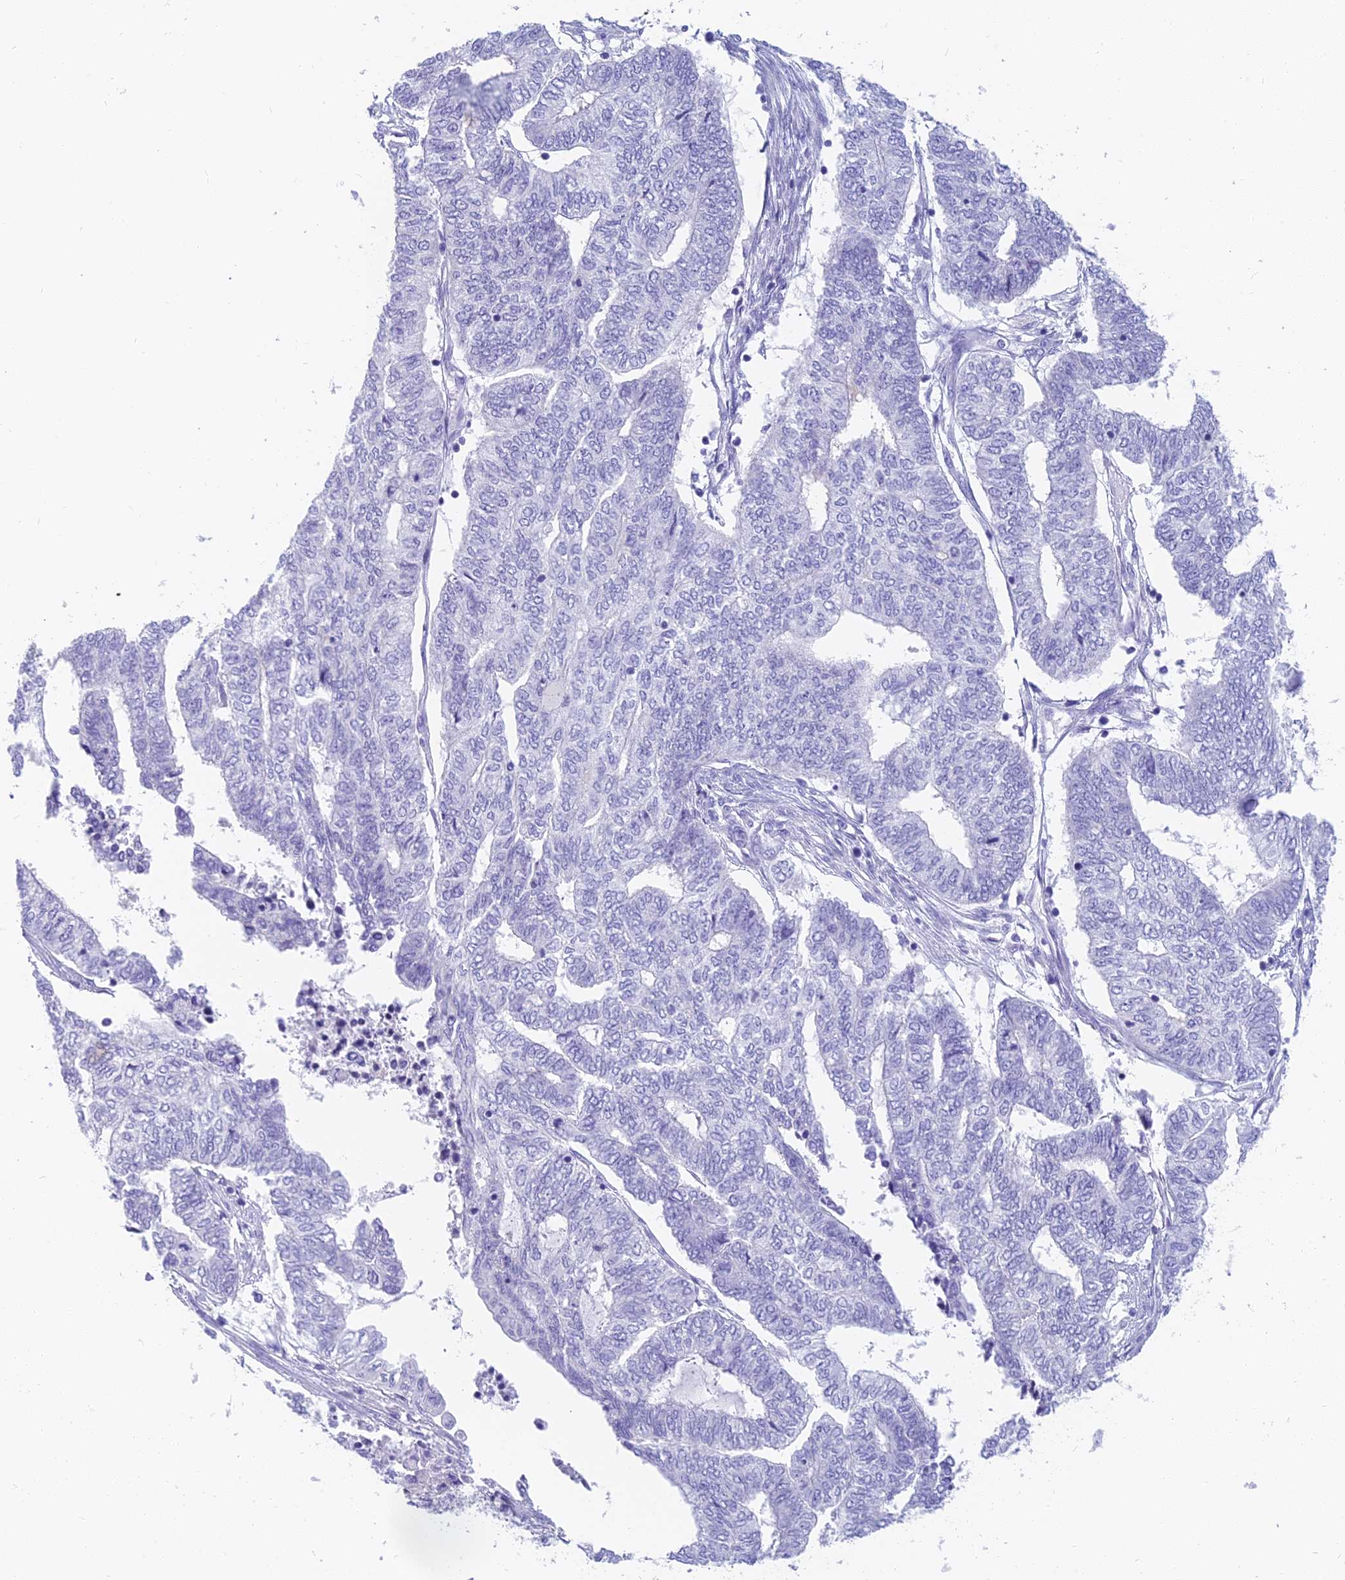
{"staining": {"intensity": "negative", "quantity": "none", "location": "none"}, "tissue": "endometrial cancer", "cell_type": "Tumor cells", "image_type": "cancer", "snomed": [{"axis": "morphology", "description": "Adenocarcinoma, NOS"}, {"axis": "topography", "description": "Uterus"}, {"axis": "topography", "description": "Endometrium"}], "caption": "Micrograph shows no significant protein expression in tumor cells of endometrial adenocarcinoma. (IHC, brightfield microscopy, high magnification).", "gene": "SLC36A2", "patient": {"sex": "female", "age": 70}}